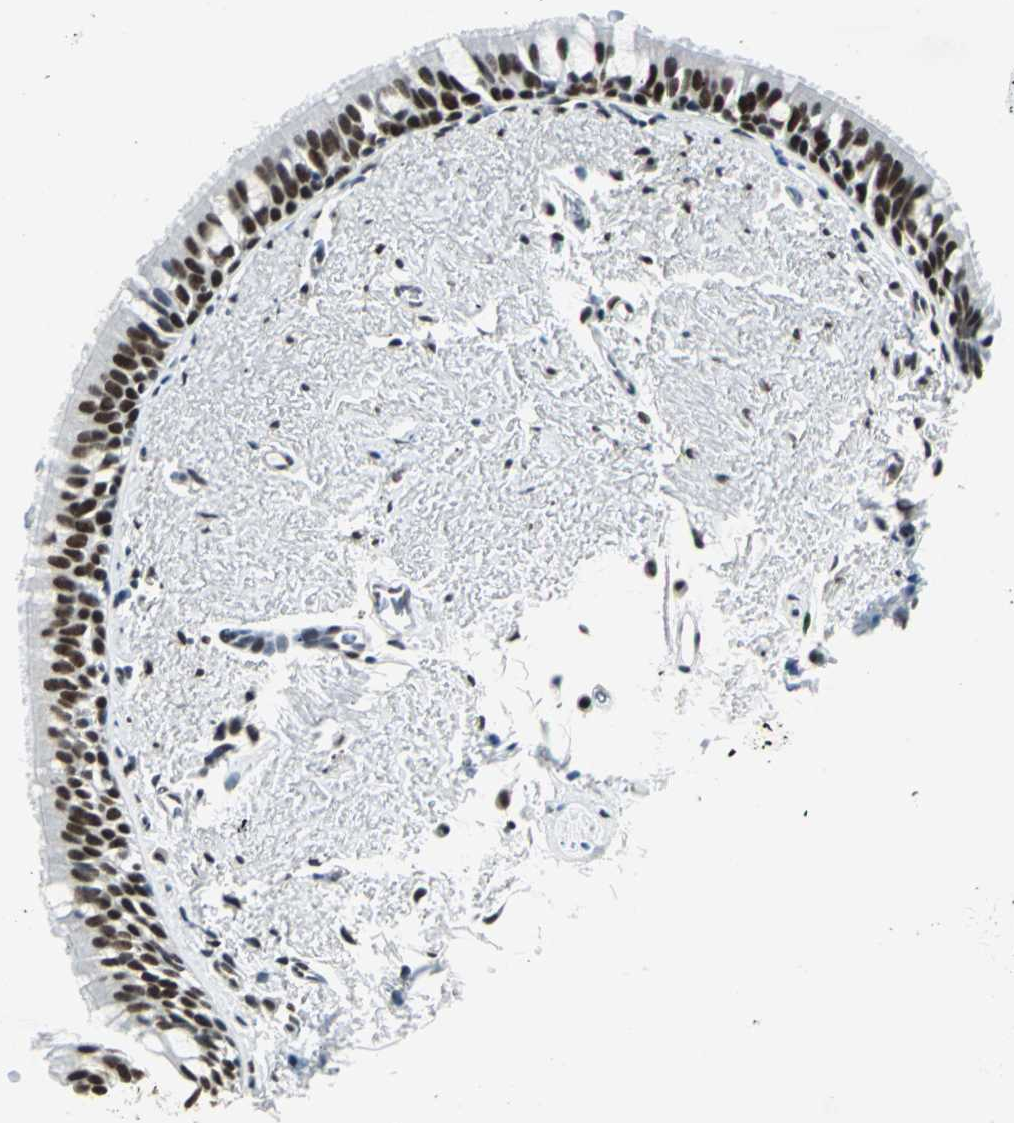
{"staining": {"intensity": "strong", "quantity": ">75%", "location": "nuclear"}, "tissue": "bronchus", "cell_type": "Respiratory epithelial cells", "image_type": "normal", "snomed": [{"axis": "morphology", "description": "Normal tissue, NOS"}, {"axis": "topography", "description": "Bronchus"}], "caption": "Respiratory epithelial cells reveal high levels of strong nuclear staining in about >75% of cells in unremarkable bronchus.", "gene": "ADNP", "patient": {"sex": "female", "age": 73}}